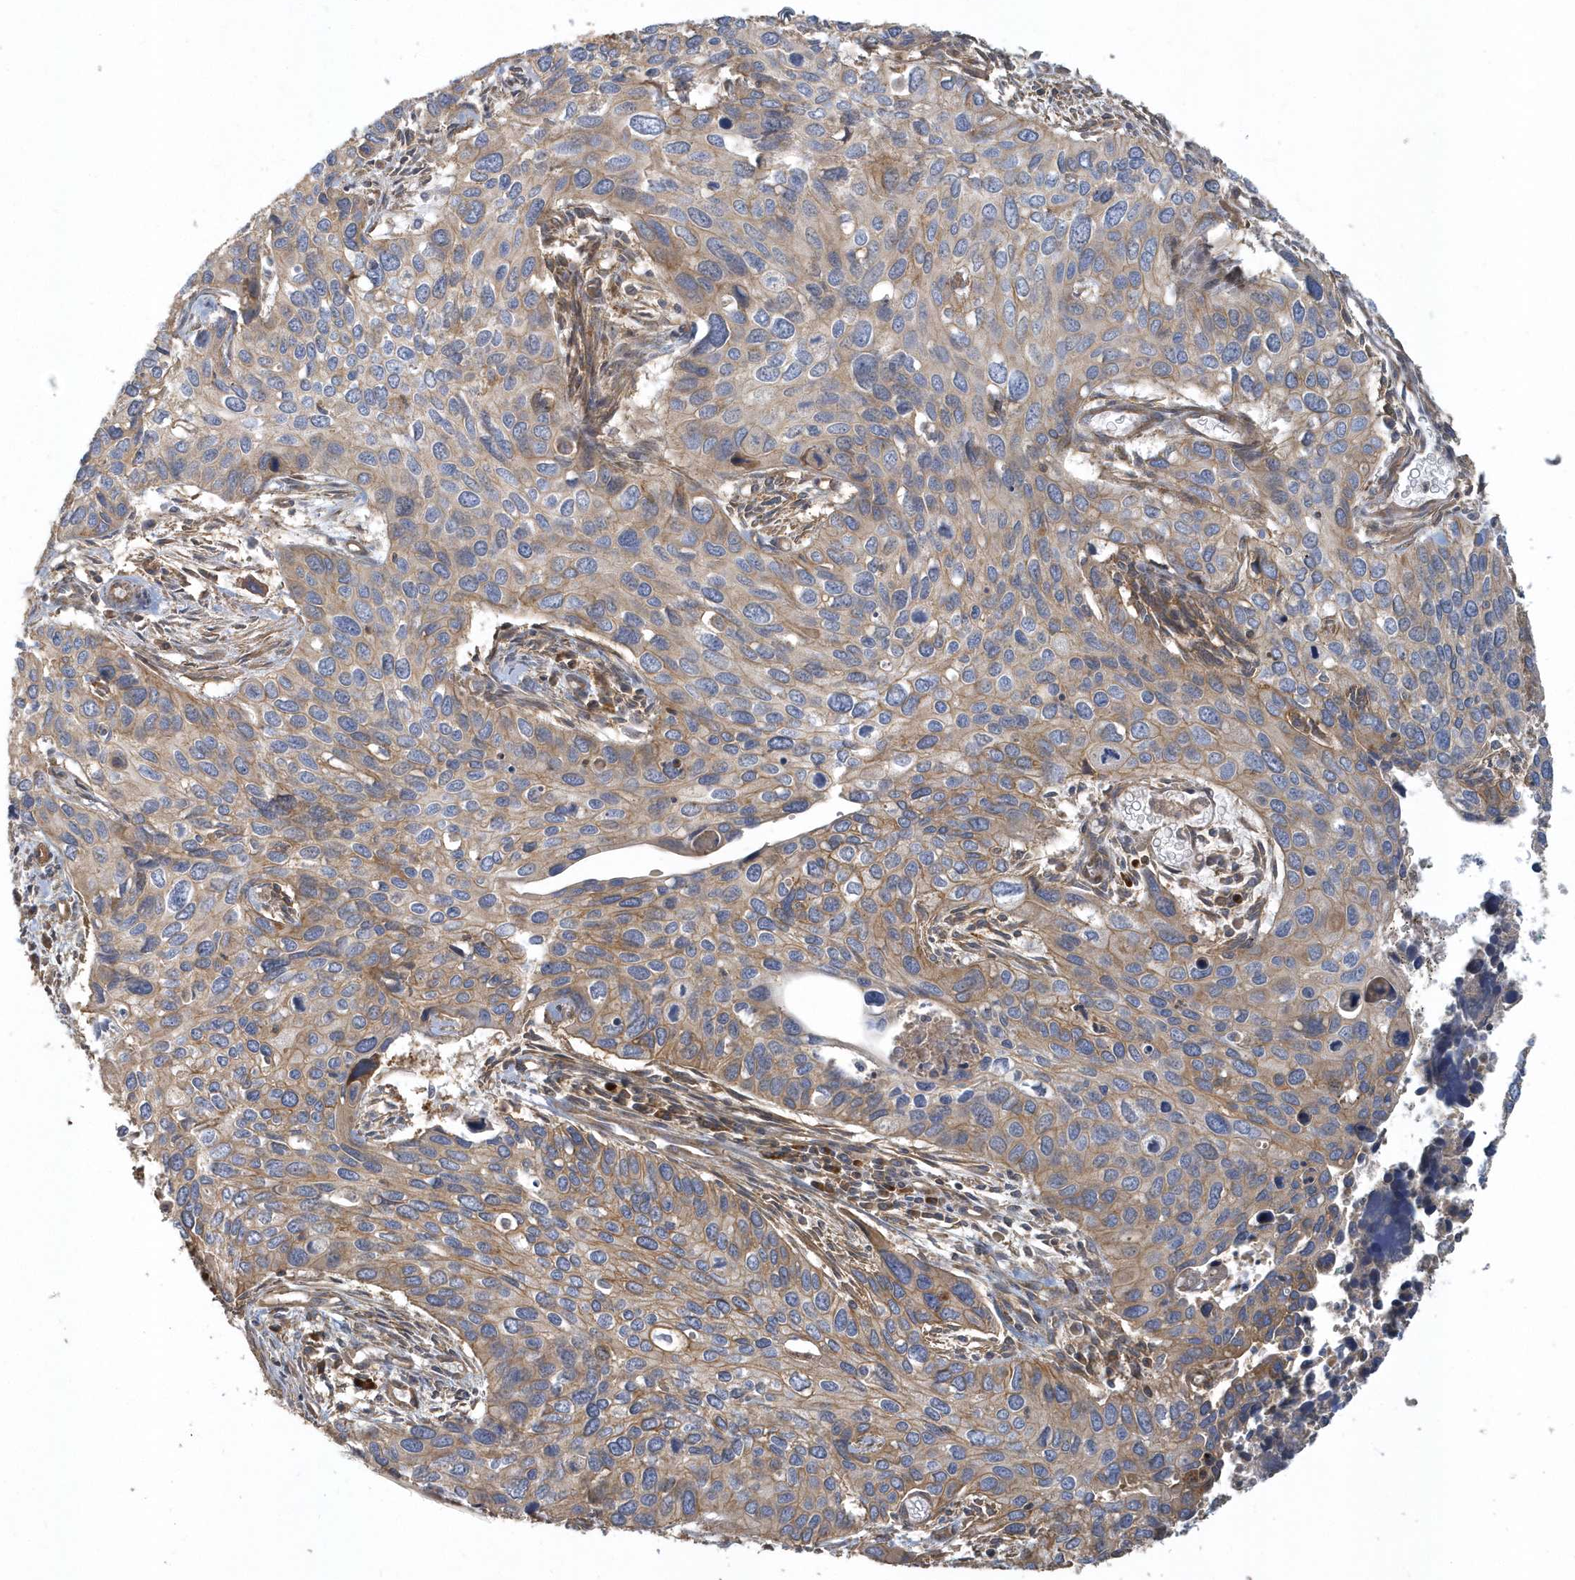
{"staining": {"intensity": "moderate", "quantity": "25%-75%", "location": "cytoplasmic/membranous"}, "tissue": "cervical cancer", "cell_type": "Tumor cells", "image_type": "cancer", "snomed": [{"axis": "morphology", "description": "Squamous cell carcinoma, NOS"}, {"axis": "topography", "description": "Cervix"}], "caption": "Immunohistochemistry (IHC) histopathology image of neoplastic tissue: human cervical cancer stained using IHC shows medium levels of moderate protein expression localized specifically in the cytoplasmic/membranous of tumor cells, appearing as a cytoplasmic/membranous brown color.", "gene": "TRAIP", "patient": {"sex": "female", "age": 55}}